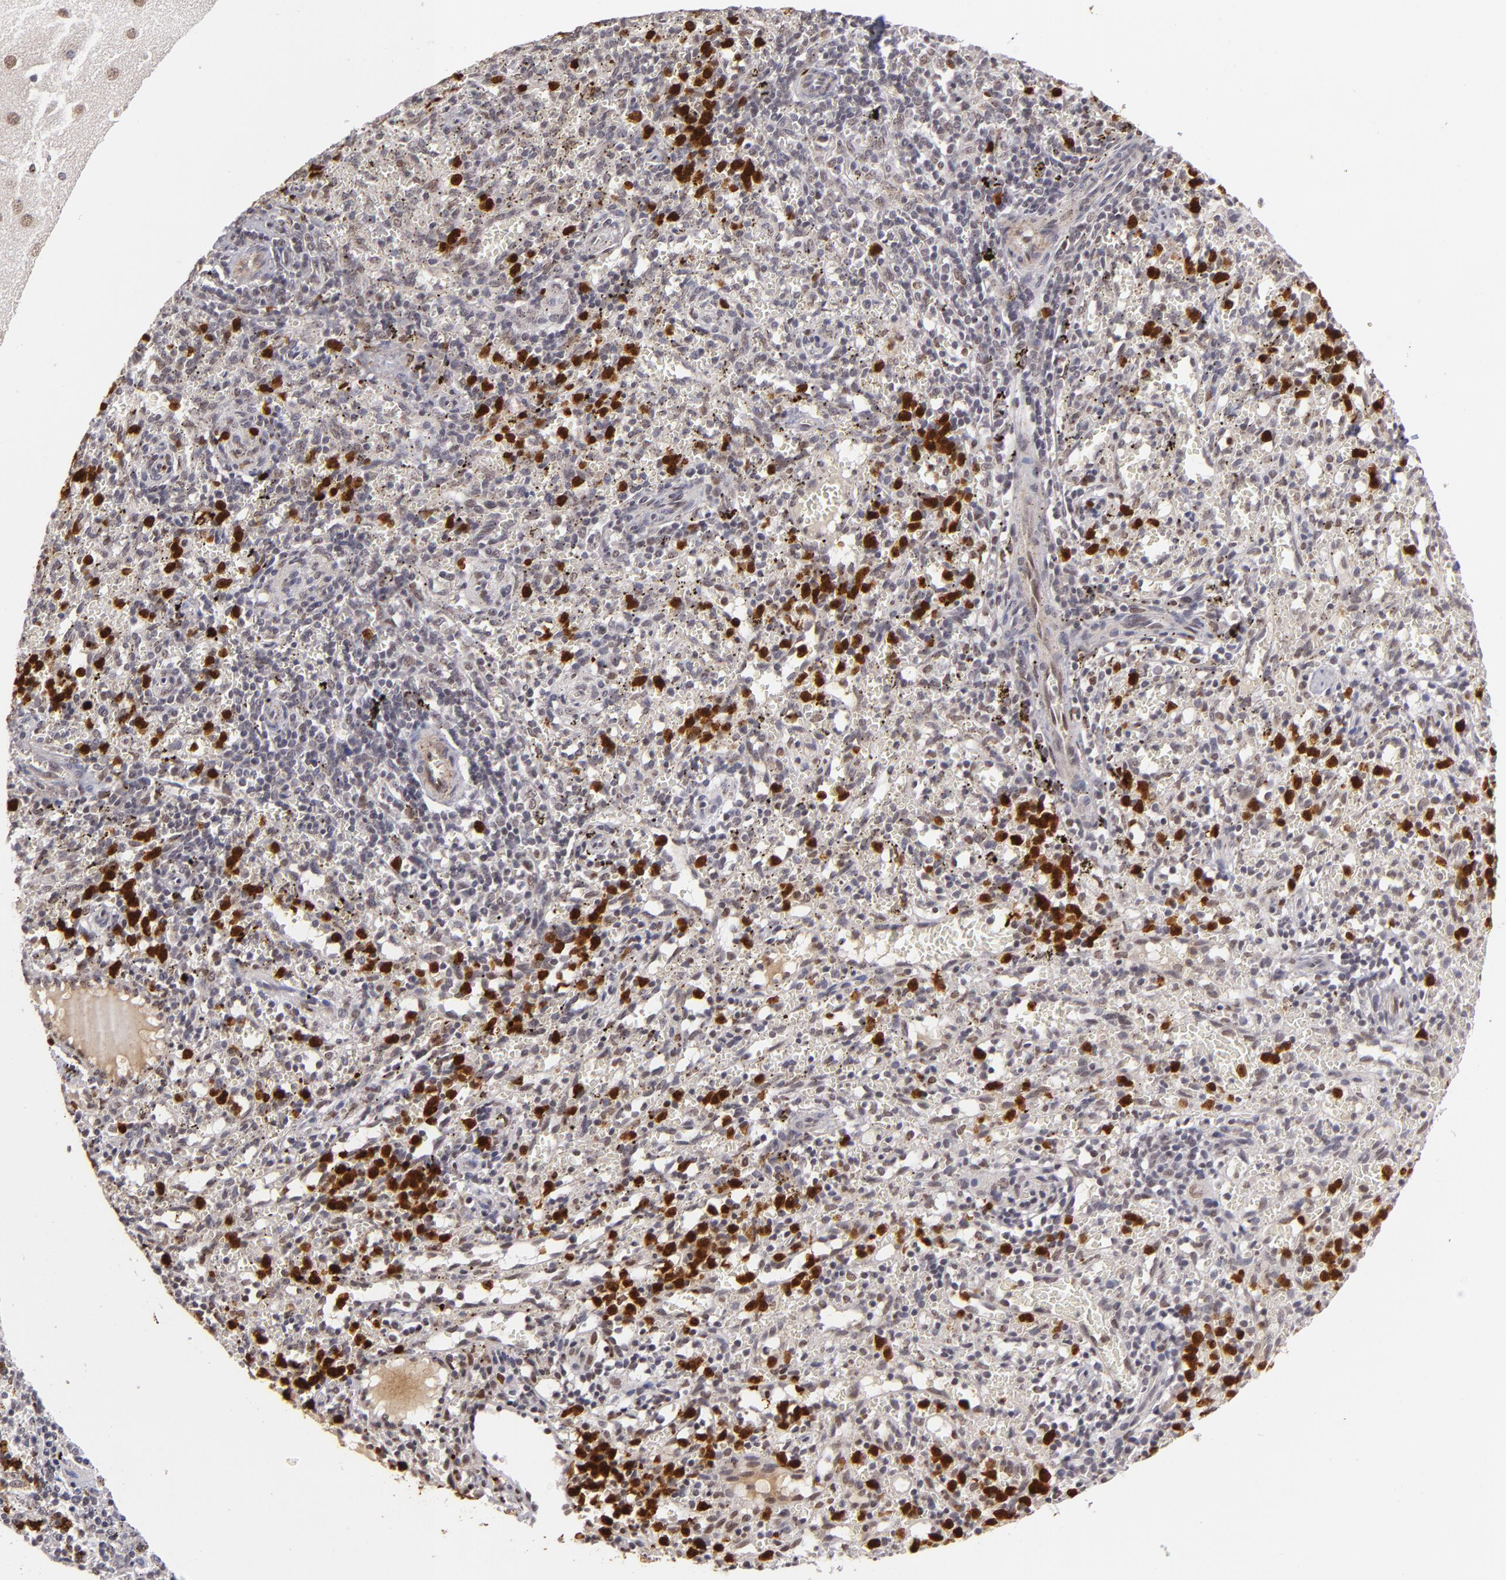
{"staining": {"intensity": "weak", "quantity": "<25%", "location": "cytoplasmic/membranous"}, "tissue": "spleen", "cell_type": "Cells in red pulp", "image_type": "normal", "snomed": [{"axis": "morphology", "description": "Normal tissue, NOS"}, {"axis": "topography", "description": "Spleen"}], "caption": "Cells in red pulp show no significant protein staining in unremarkable spleen. The staining was performed using DAB (3,3'-diaminobenzidine) to visualize the protein expression in brown, while the nuclei were stained in blue with hematoxylin (Magnification: 20x).", "gene": "RXRG", "patient": {"sex": "female", "age": 10}}